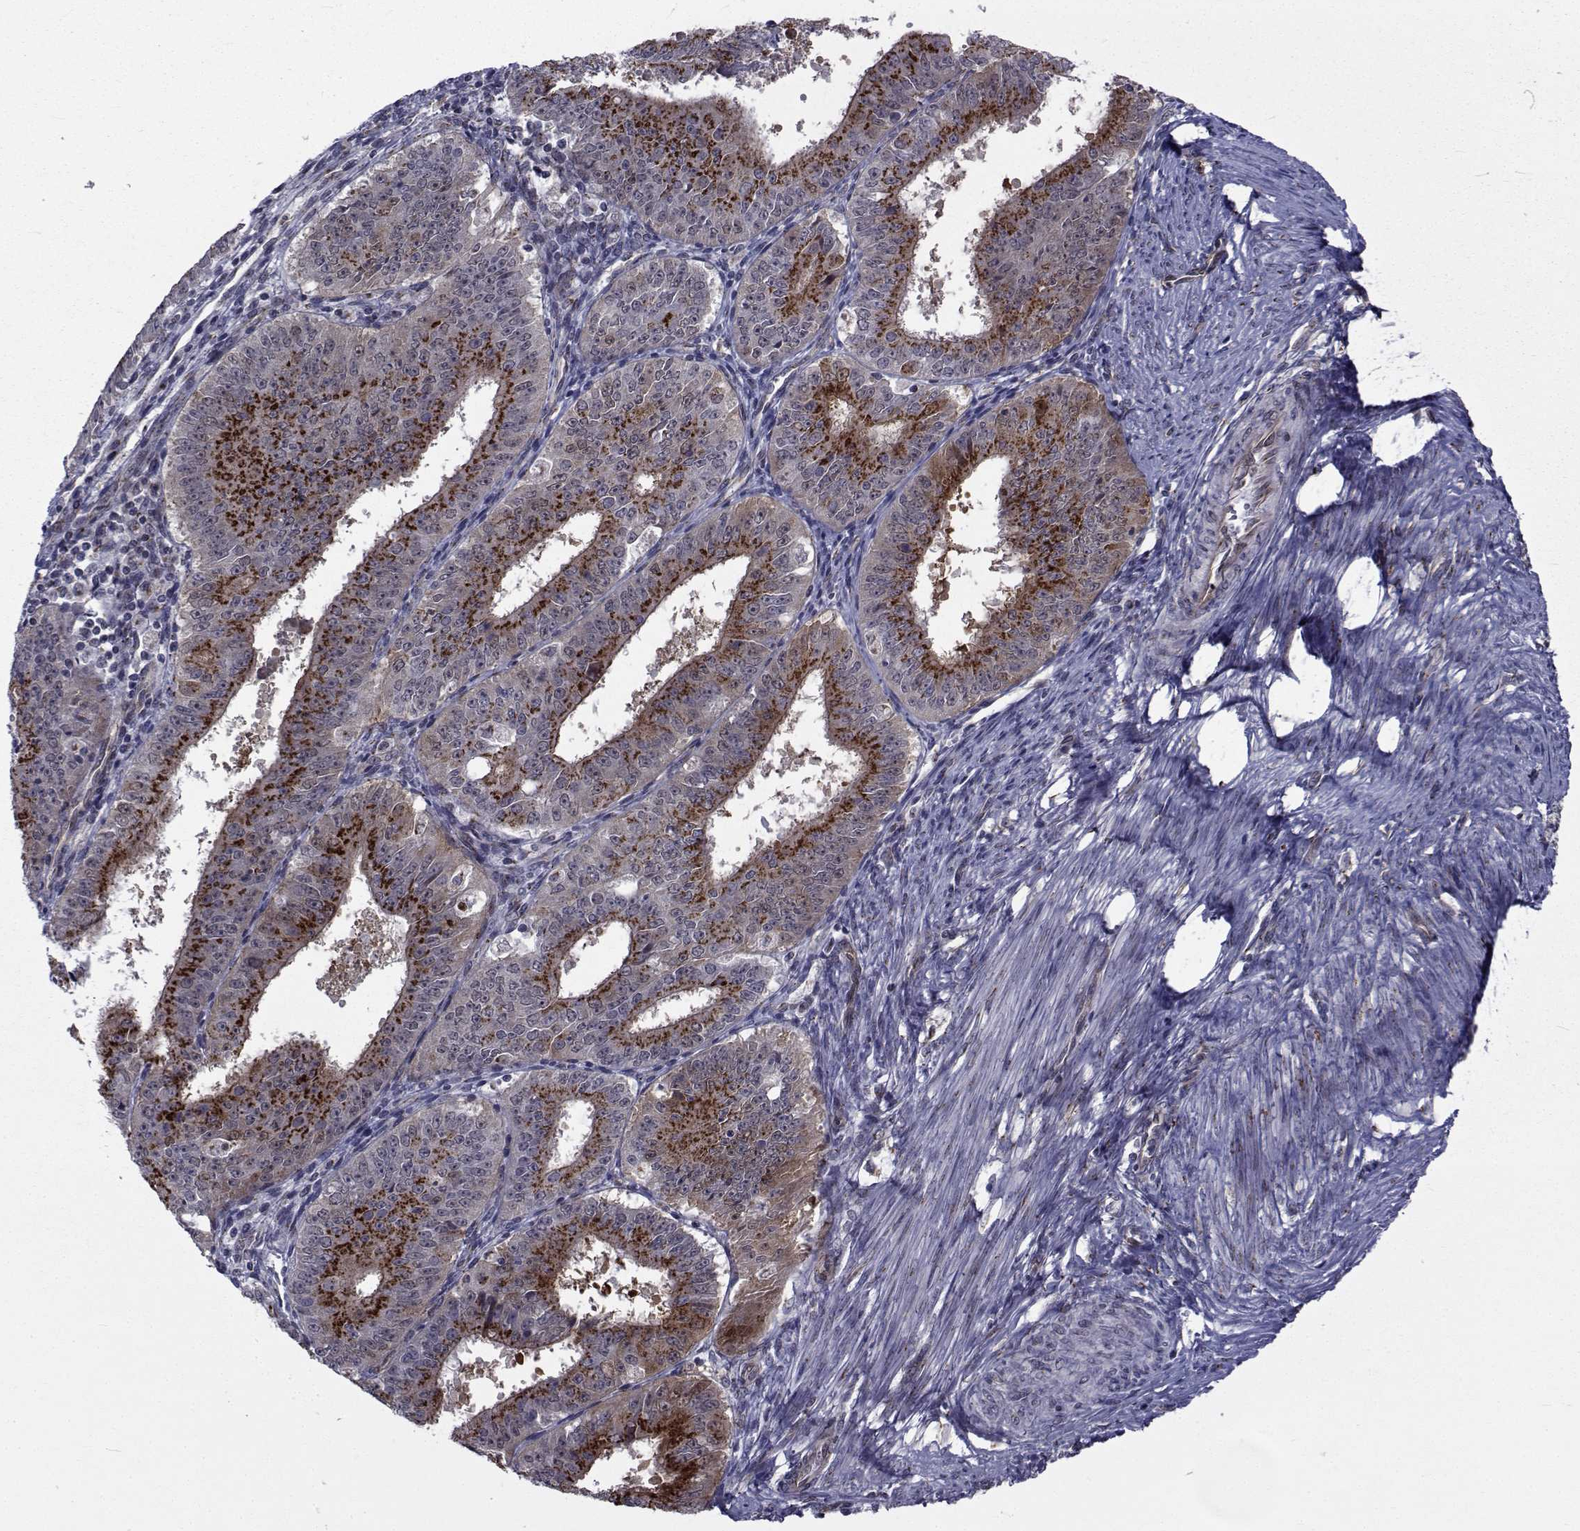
{"staining": {"intensity": "strong", "quantity": "25%-75%", "location": "cytoplasmic/membranous"}, "tissue": "ovarian cancer", "cell_type": "Tumor cells", "image_type": "cancer", "snomed": [{"axis": "morphology", "description": "Carcinoma, endometroid"}, {"axis": "topography", "description": "Ovary"}], "caption": "This is a photomicrograph of immunohistochemistry (IHC) staining of ovarian cancer (endometroid carcinoma), which shows strong positivity in the cytoplasmic/membranous of tumor cells.", "gene": "ATP6V1C2", "patient": {"sex": "female", "age": 42}}